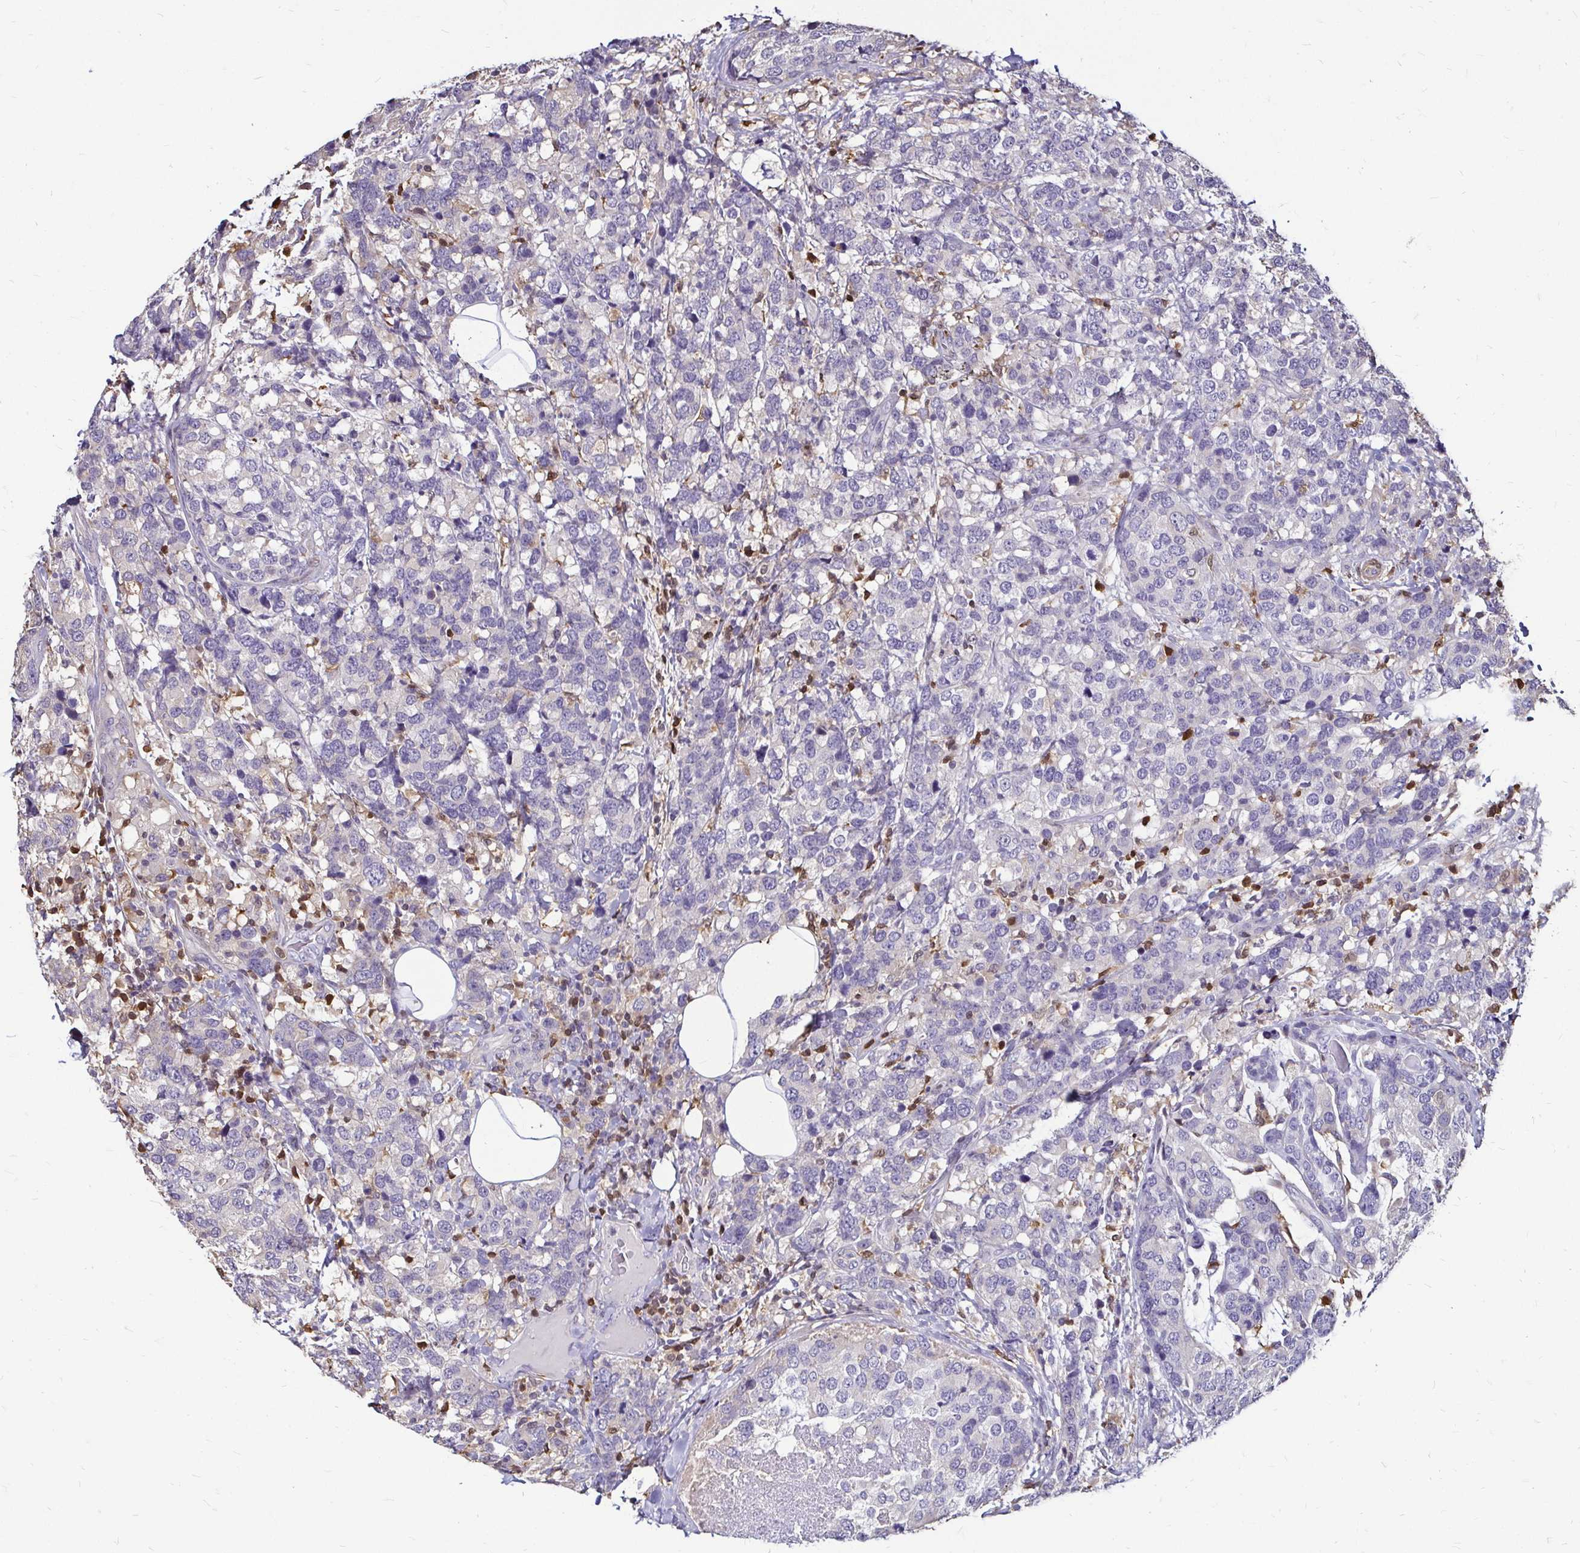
{"staining": {"intensity": "negative", "quantity": "none", "location": "none"}, "tissue": "breast cancer", "cell_type": "Tumor cells", "image_type": "cancer", "snomed": [{"axis": "morphology", "description": "Lobular carcinoma"}, {"axis": "topography", "description": "Breast"}], "caption": "Immunohistochemistry (IHC) photomicrograph of neoplastic tissue: human lobular carcinoma (breast) stained with DAB (3,3'-diaminobenzidine) exhibits no significant protein positivity in tumor cells.", "gene": "ZFP1", "patient": {"sex": "female", "age": 59}}